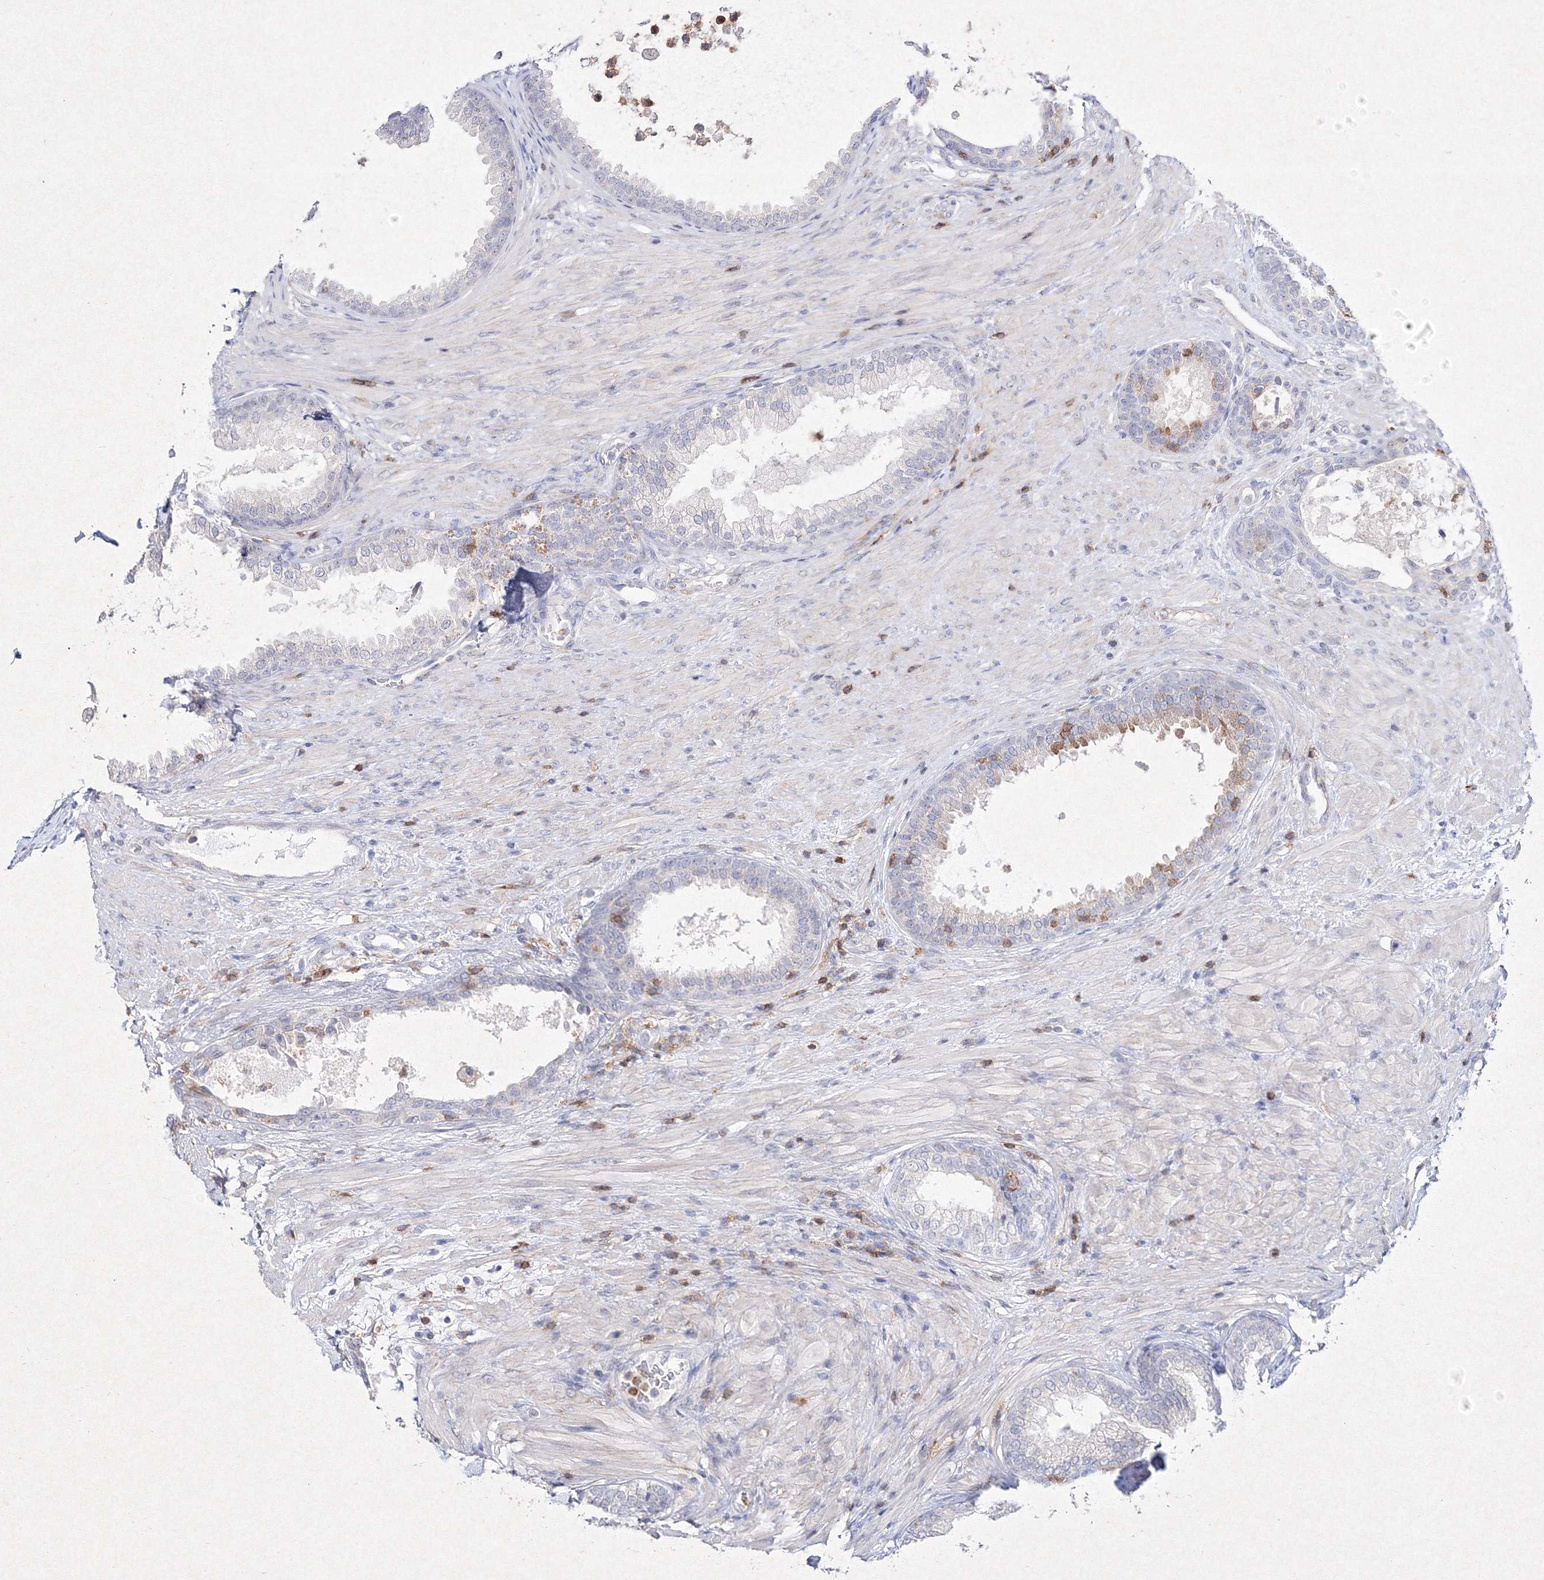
{"staining": {"intensity": "moderate", "quantity": "<25%", "location": "cytoplasmic/membranous"}, "tissue": "prostate", "cell_type": "Glandular cells", "image_type": "normal", "snomed": [{"axis": "morphology", "description": "Normal tissue, NOS"}, {"axis": "topography", "description": "Prostate"}], "caption": "The immunohistochemical stain highlights moderate cytoplasmic/membranous positivity in glandular cells of normal prostate.", "gene": "HCST", "patient": {"sex": "male", "age": 76}}